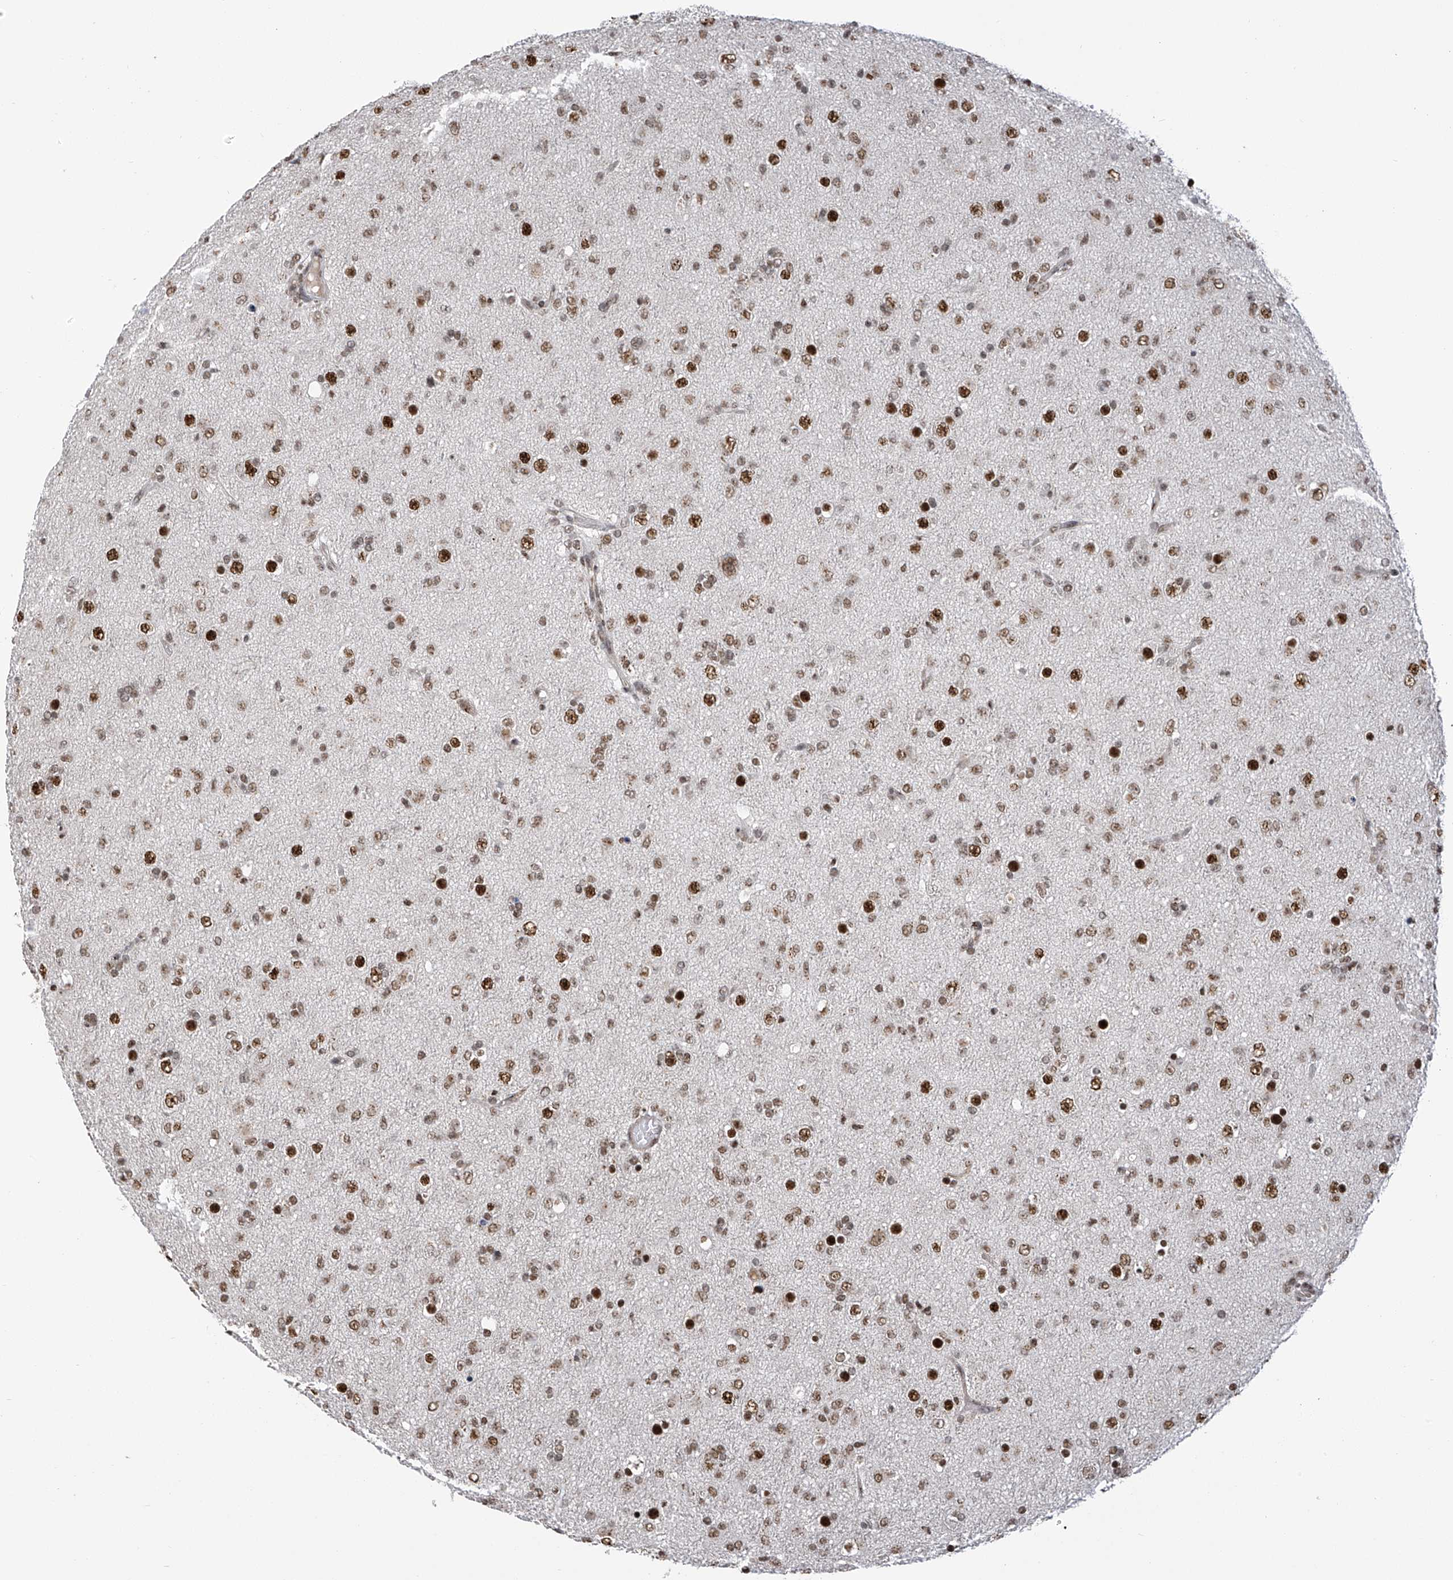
{"staining": {"intensity": "strong", "quantity": "25%-75%", "location": "nuclear"}, "tissue": "glioma", "cell_type": "Tumor cells", "image_type": "cancer", "snomed": [{"axis": "morphology", "description": "Glioma, malignant, Low grade"}, {"axis": "topography", "description": "Brain"}], "caption": "Approximately 25%-75% of tumor cells in human low-grade glioma (malignant) demonstrate strong nuclear protein expression as visualized by brown immunohistochemical staining.", "gene": "APLF", "patient": {"sex": "male", "age": 65}}